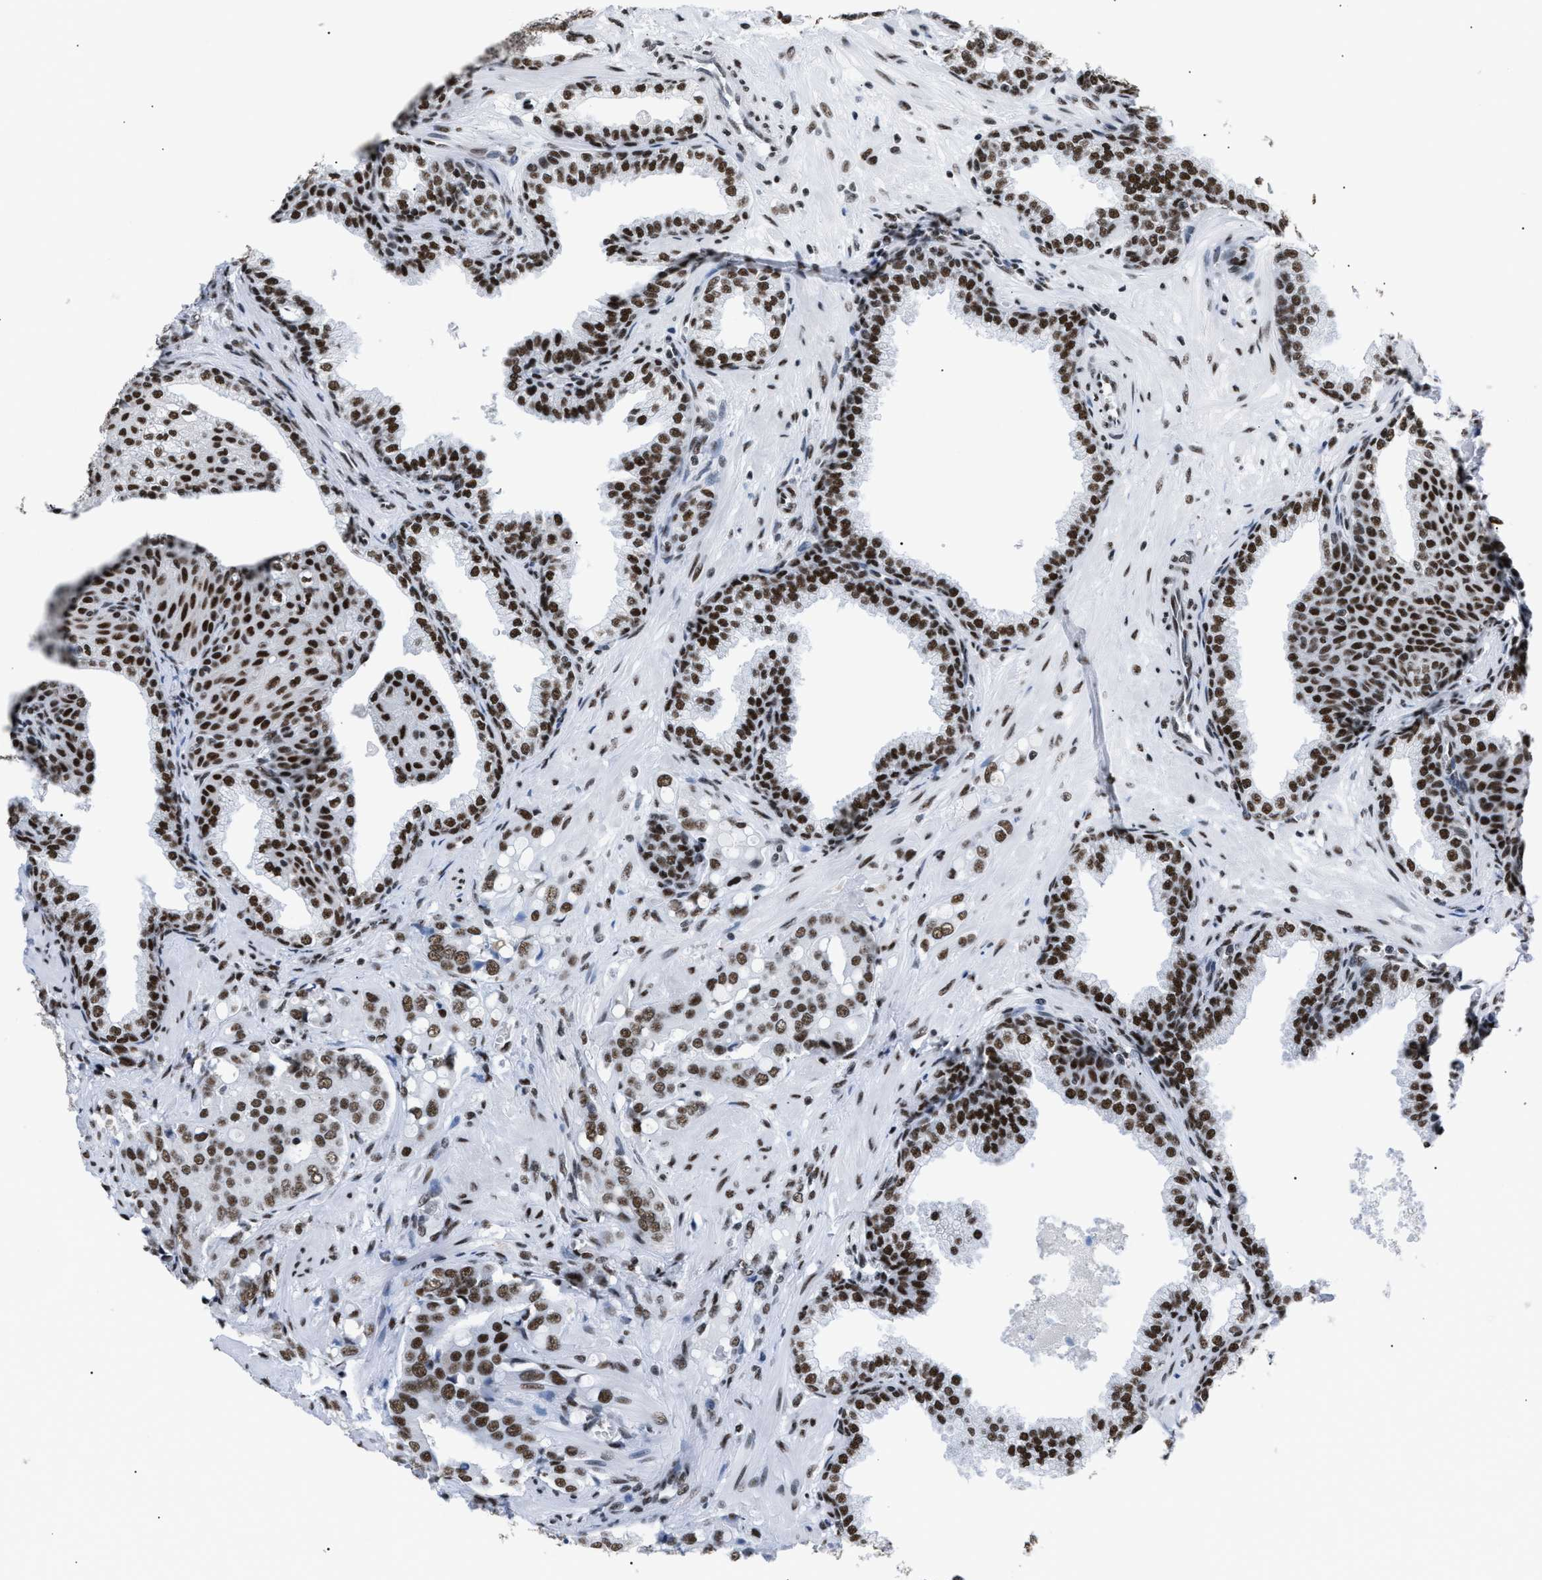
{"staining": {"intensity": "moderate", "quantity": ">75%", "location": "nuclear"}, "tissue": "prostate cancer", "cell_type": "Tumor cells", "image_type": "cancer", "snomed": [{"axis": "morphology", "description": "Adenocarcinoma, High grade"}, {"axis": "topography", "description": "Prostate"}], "caption": "A micrograph of human prostate cancer stained for a protein shows moderate nuclear brown staining in tumor cells. (IHC, brightfield microscopy, high magnification).", "gene": "CCAR2", "patient": {"sex": "male", "age": 52}}